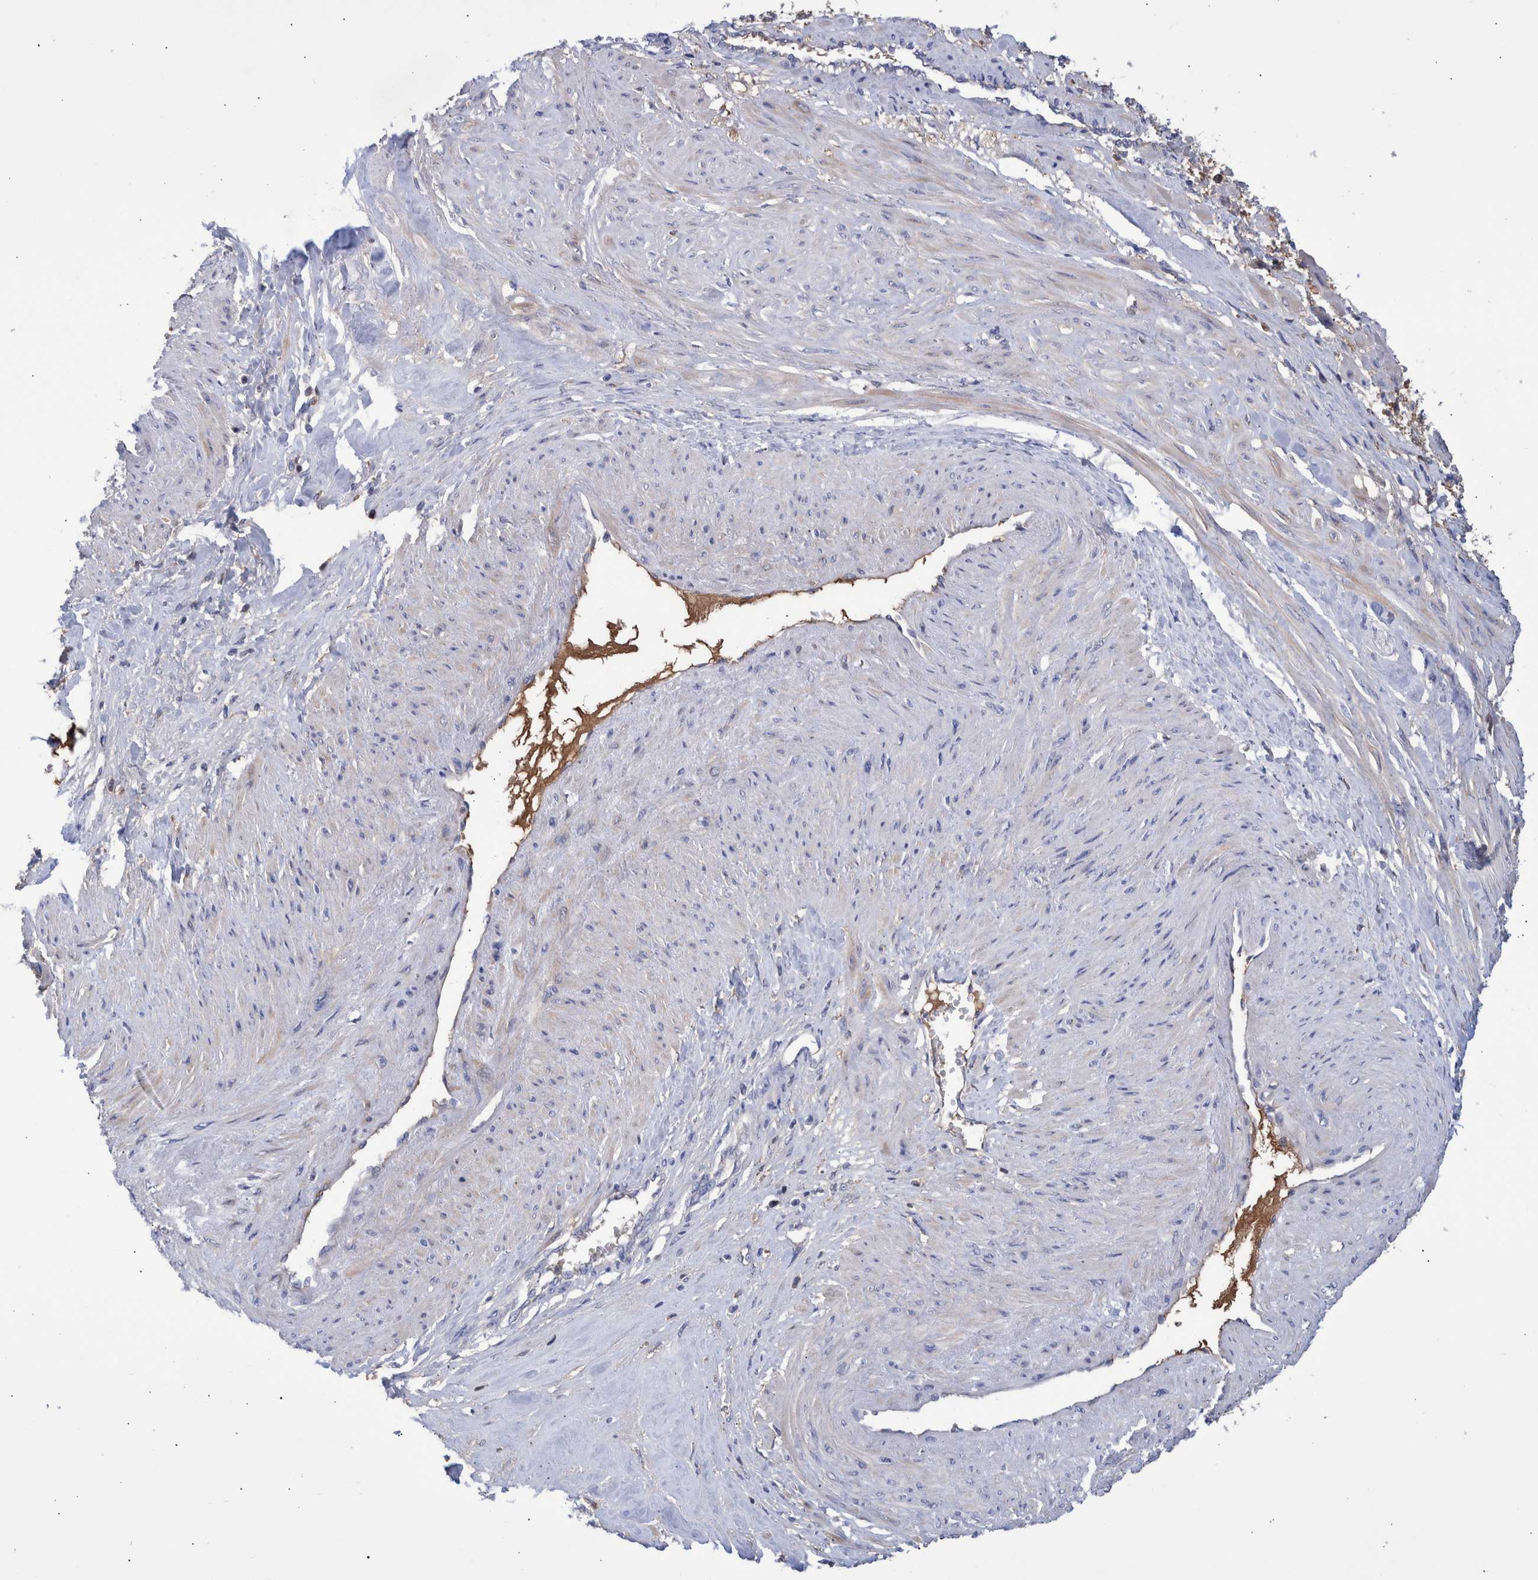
{"staining": {"intensity": "negative", "quantity": "none", "location": "none"}, "tissue": "smooth muscle", "cell_type": "Smooth muscle cells", "image_type": "normal", "snomed": [{"axis": "morphology", "description": "Normal tissue, NOS"}, {"axis": "topography", "description": "Endometrium"}], "caption": "Smooth muscle was stained to show a protein in brown. There is no significant staining in smooth muscle cells. (DAB immunohistochemistry (IHC) visualized using brightfield microscopy, high magnification).", "gene": "DLL4", "patient": {"sex": "female", "age": 33}}